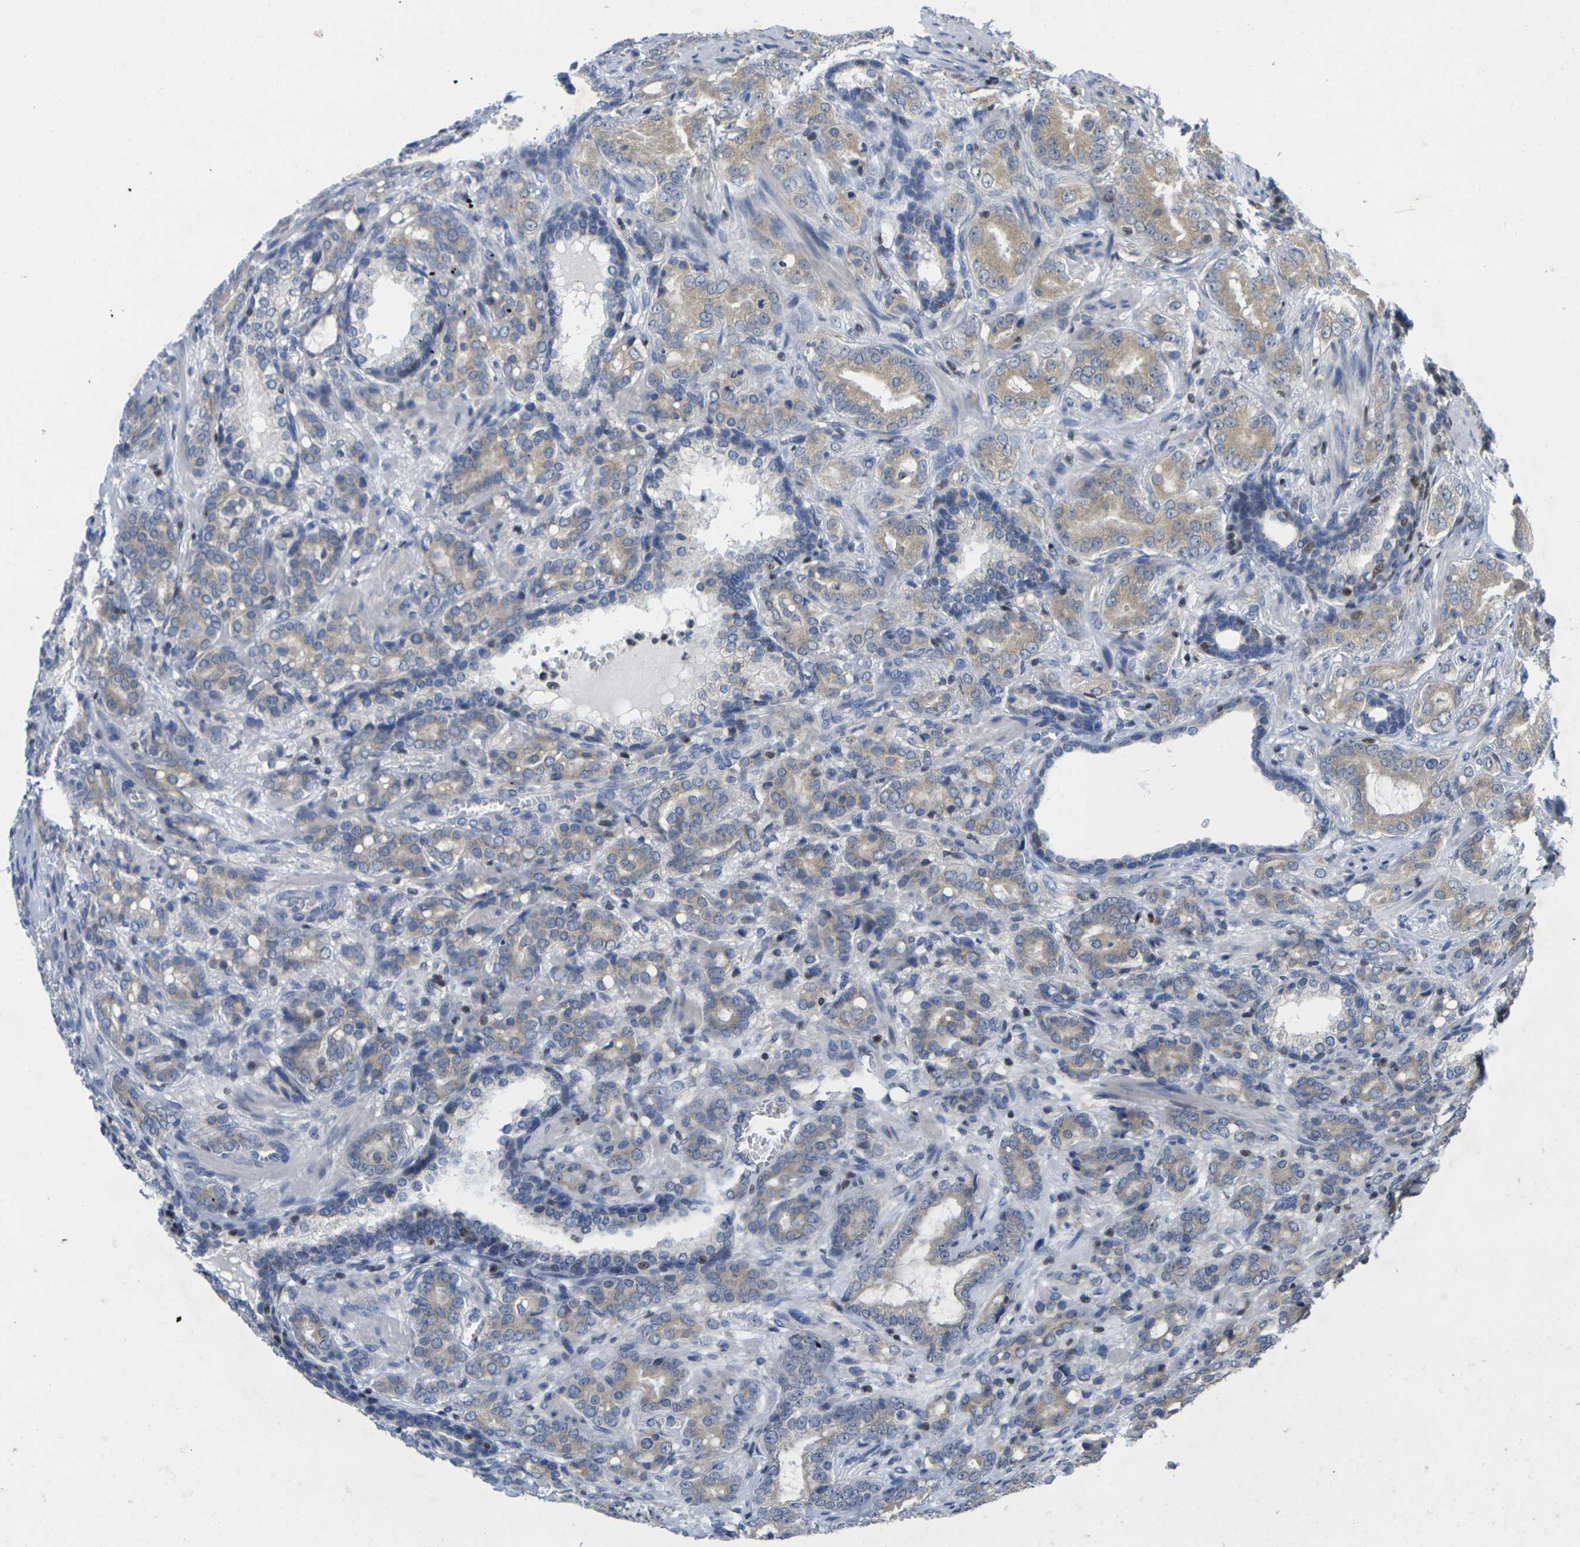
{"staining": {"intensity": "weak", "quantity": "25%-75%", "location": "cytoplasmic/membranous"}, "tissue": "prostate cancer", "cell_type": "Tumor cells", "image_type": "cancer", "snomed": [{"axis": "morphology", "description": "Adenocarcinoma, High grade"}, {"axis": "topography", "description": "Prostate"}], "caption": "Immunohistochemistry (IHC) photomicrograph of neoplastic tissue: human prostate high-grade adenocarcinoma stained using immunohistochemistry (IHC) exhibits low levels of weak protein expression localized specifically in the cytoplasmic/membranous of tumor cells, appearing as a cytoplasmic/membranous brown color.", "gene": "IKZF1", "patient": {"sex": "male", "age": 64}}